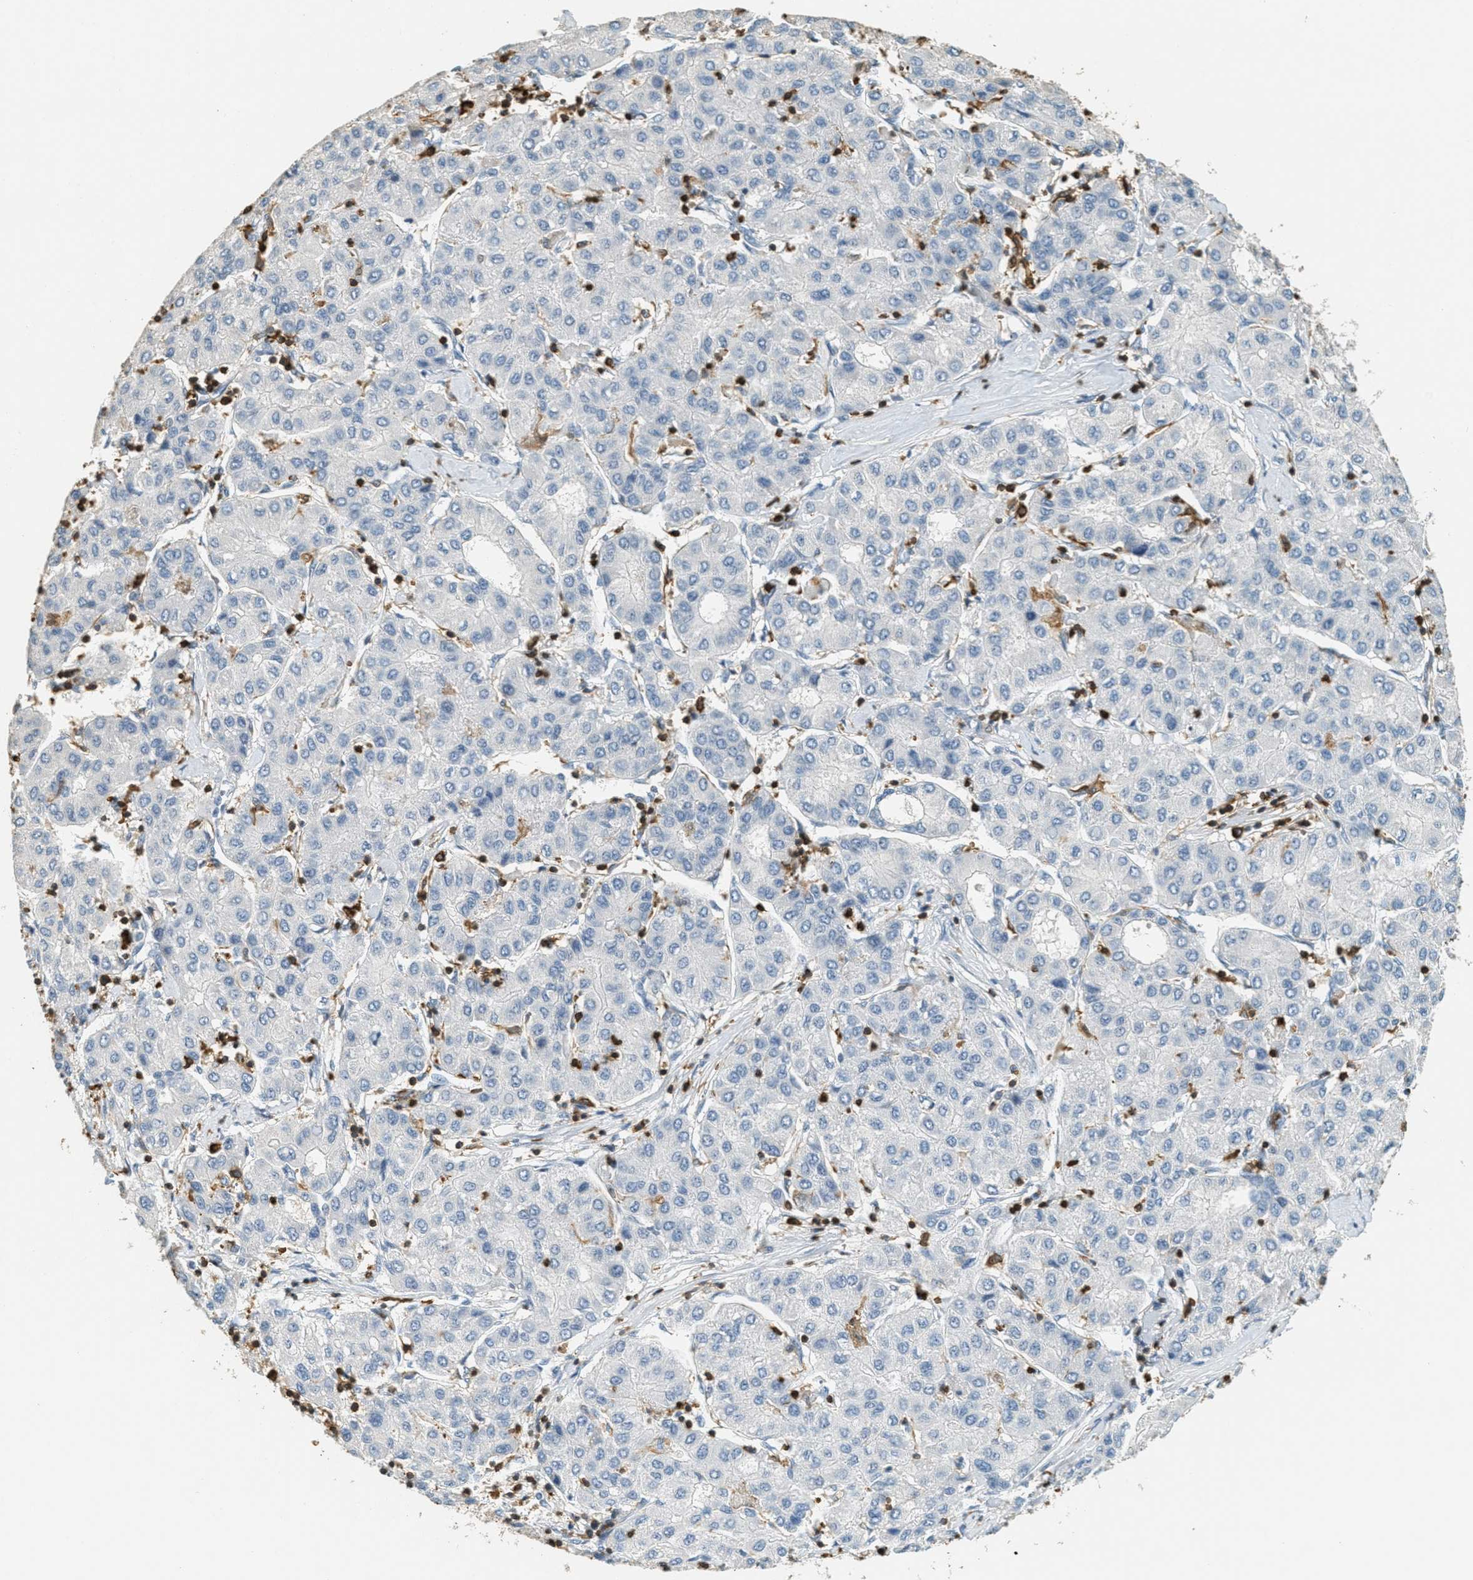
{"staining": {"intensity": "negative", "quantity": "none", "location": "none"}, "tissue": "liver cancer", "cell_type": "Tumor cells", "image_type": "cancer", "snomed": [{"axis": "morphology", "description": "Carcinoma, Hepatocellular, NOS"}, {"axis": "topography", "description": "Liver"}], "caption": "This image is of liver cancer stained with IHC to label a protein in brown with the nuclei are counter-stained blue. There is no positivity in tumor cells.", "gene": "LSP1", "patient": {"sex": "male", "age": 65}}